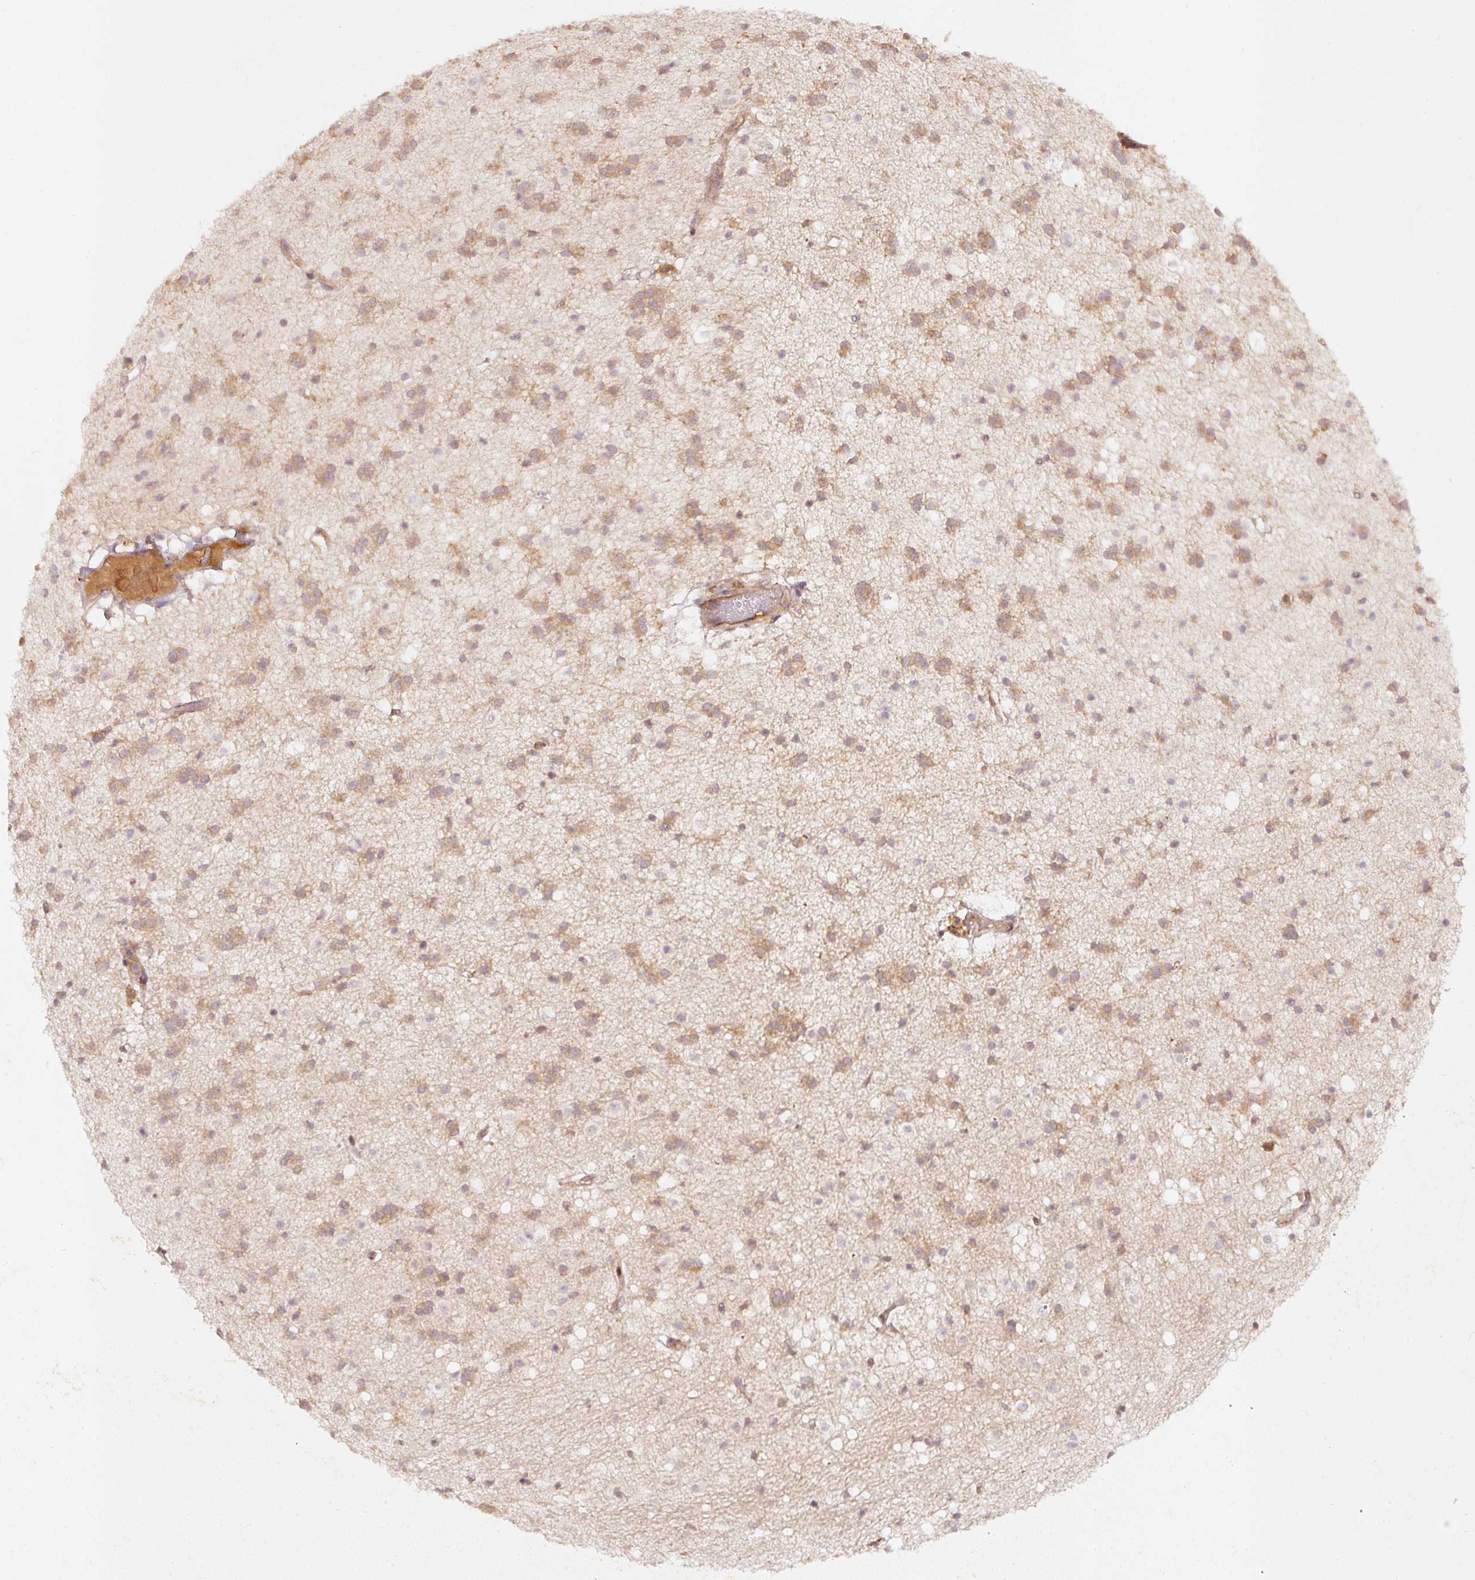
{"staining": {"intensity": "moderate", "quantity": "25%-75%", "location": "cytoplasmic/membranous"}, "tissue": "caudate", "cell_type": "Glial cells", "image_type": "normal", "snomed": [{"axis": "morphology", "description": "Normal tissue, NOS"}, {"axis": "topography", "description": "Lateral ventricle wall"}], "caption": "High-magnification brightfield microscopy of normal caudate stained with DAB (3,3'-diaminobenzidine) (brown) and counterstained with hematoxylin (blue). glial cells exhibit moderate cytoplasmic/membranous expression is present in about25%-75% of cells. Immunohistochemistry (ihc) stains the protein of interest in brown and the nuclei are stained blue.", "gene": "ZNF580", "patient": {"sex": "male", "age": 37}}